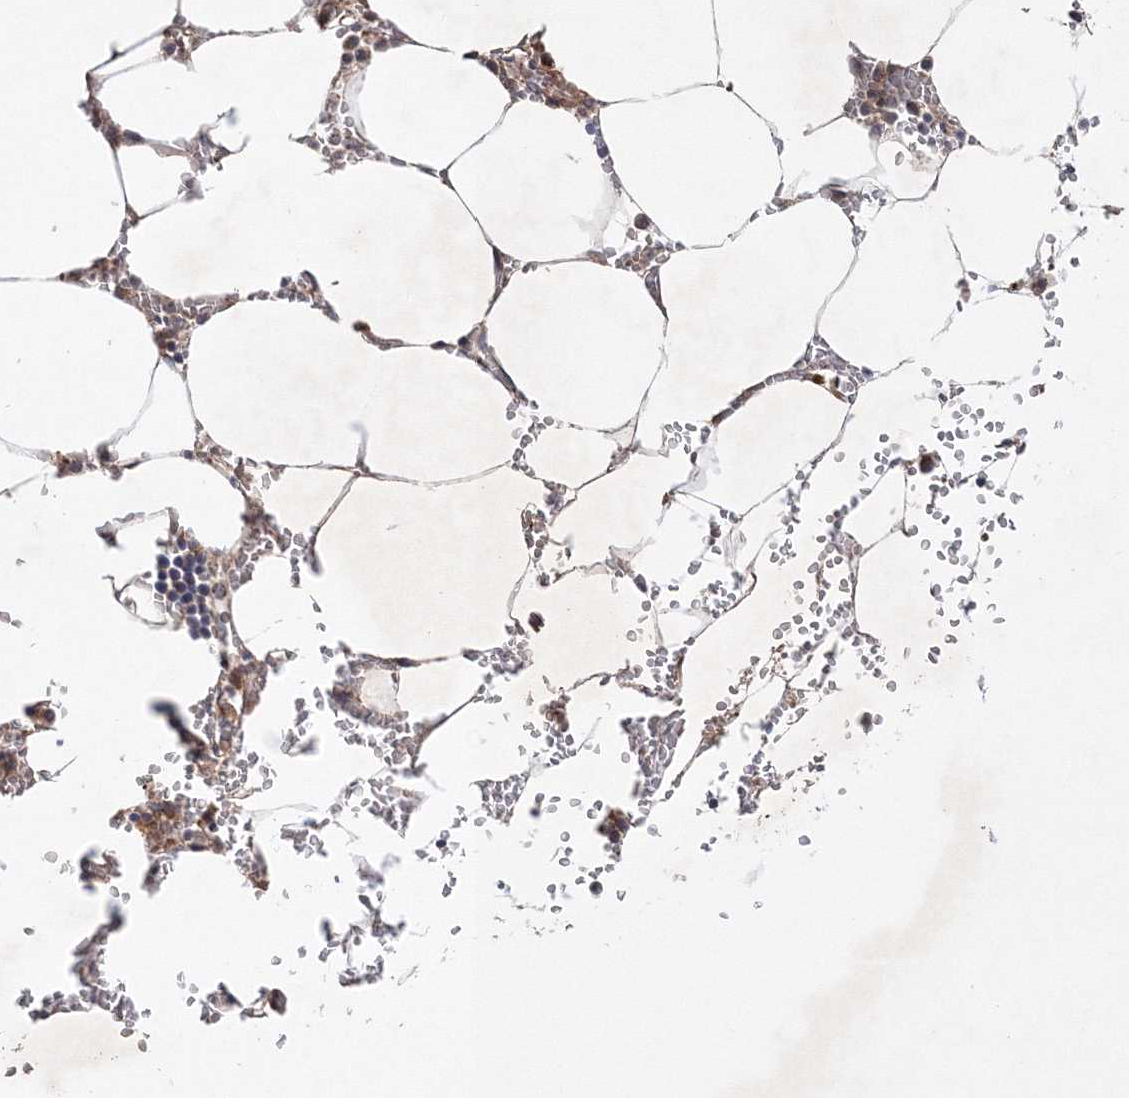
{"staining": {"intensity": "moderate", "quantity": "25%-75%", "location": "cytoplasmic/membranous"}, "tissue": "bone marrow", "cell_type": "Hematopoietic cells", "image_type": "normal", "snomed": [{"axis": "morphology", "description": "Normal tissue, NOS"}, {"axis": "topography", "description": "Bone marrow"}], "caption": "DAB immunohistochemical staining of benign human bone marrow reveals moderate cytoplasmic/membranous protein staining in about 25%-75% of hematopoietic cells. The staining was performed using DAB to visualize the protein expression in brown, while the nuclei were stained in blue with hematoxylin (Magnification: 20x).", "gene": "NOA1", "patient": {"sex": "male", "age": 70}}